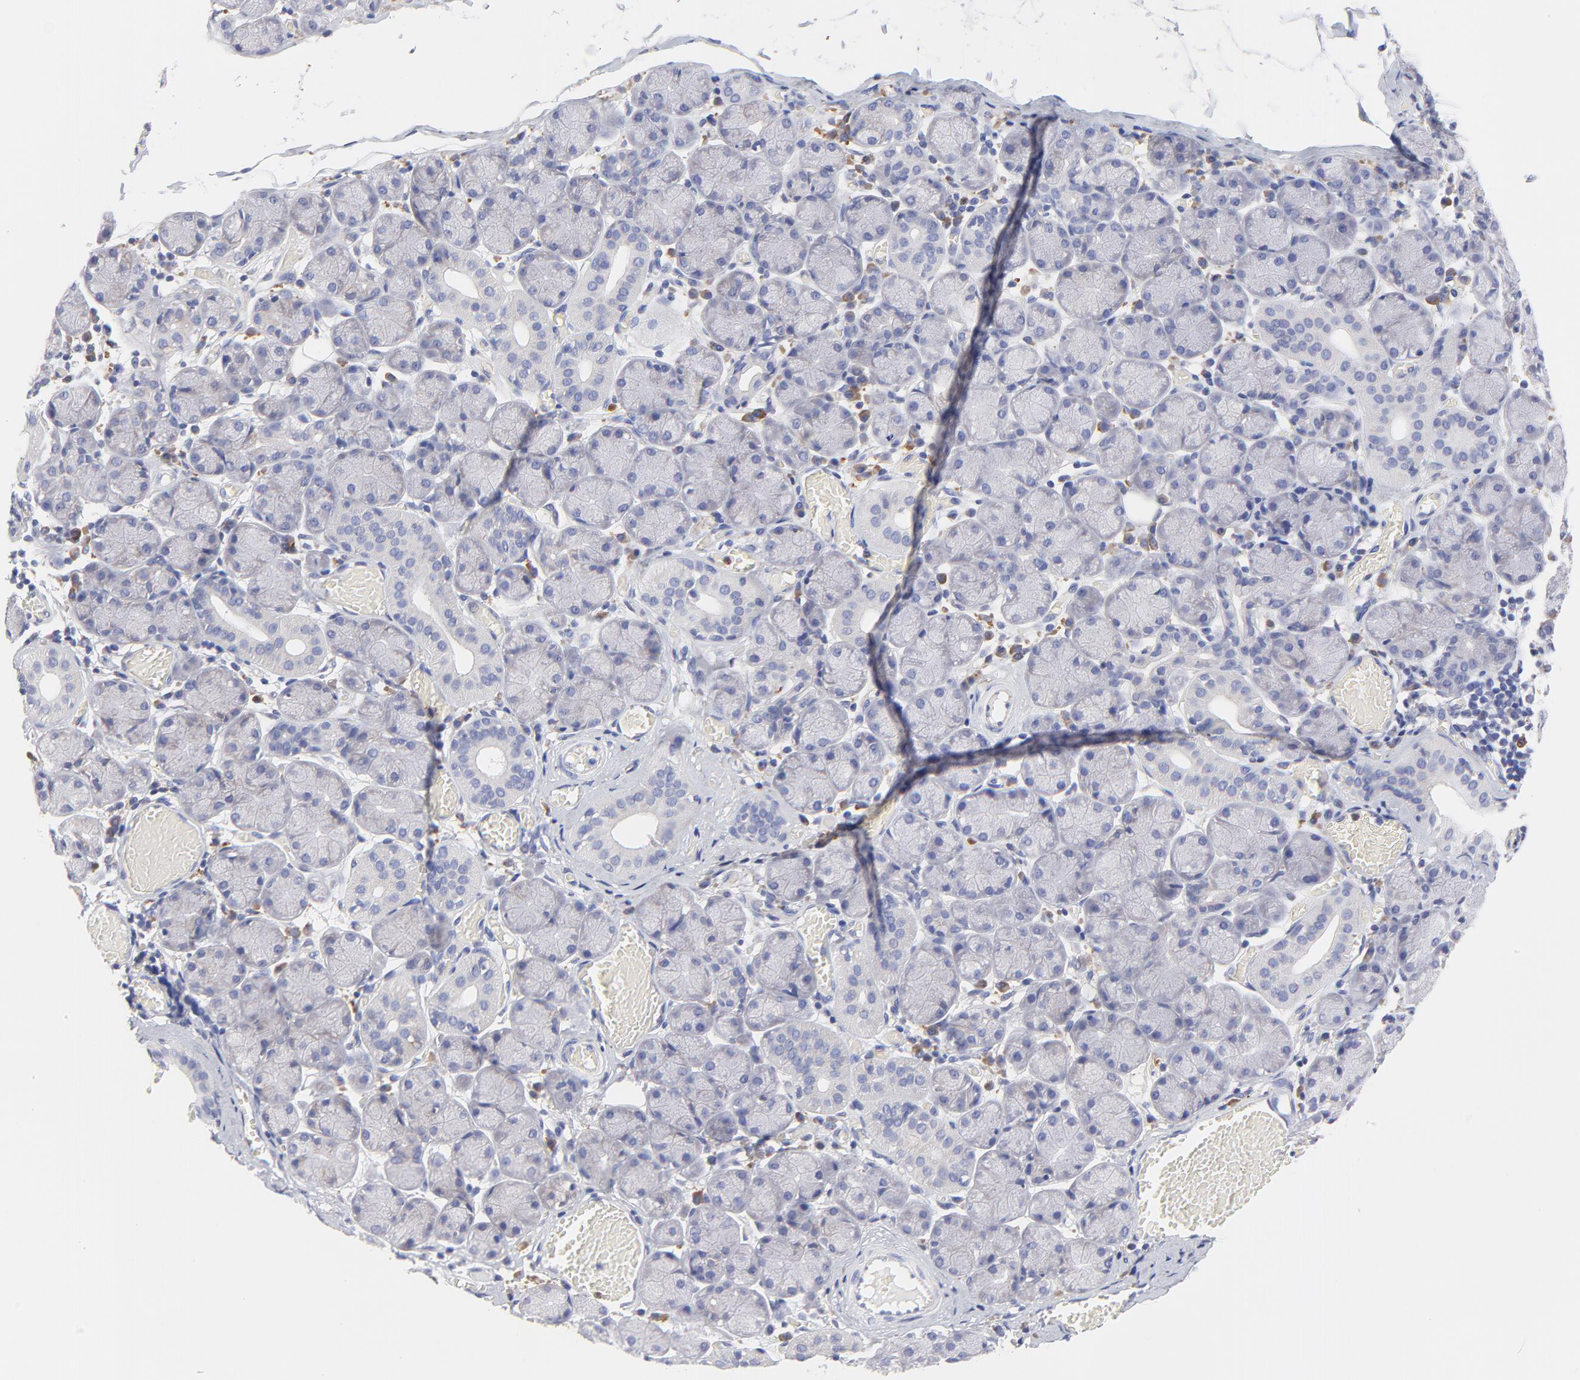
{"staining": {"intensity": "negative", "quantity": "none", "location": "none"}, "tissue": "salivary gland", "cell_type": "Glandular cells", "image_type": "normal", "snomed": [{"axis": "morphology", "description": "Normal tissue, NOS"}, {"axis": "topography", "description": "Salivary gland"}], "caption": "Immunohistochemistry of normal salivary gland demonstrates no positivity in glandular cells. Brightfield microscopy of IHC stained with DAB (3,3'-diaminobenzidine) (brown) and hematoxylin (blue), captured at high magnification.", "gene": "MOSPD2", "patient": {"sex": "female", "age": 24}}